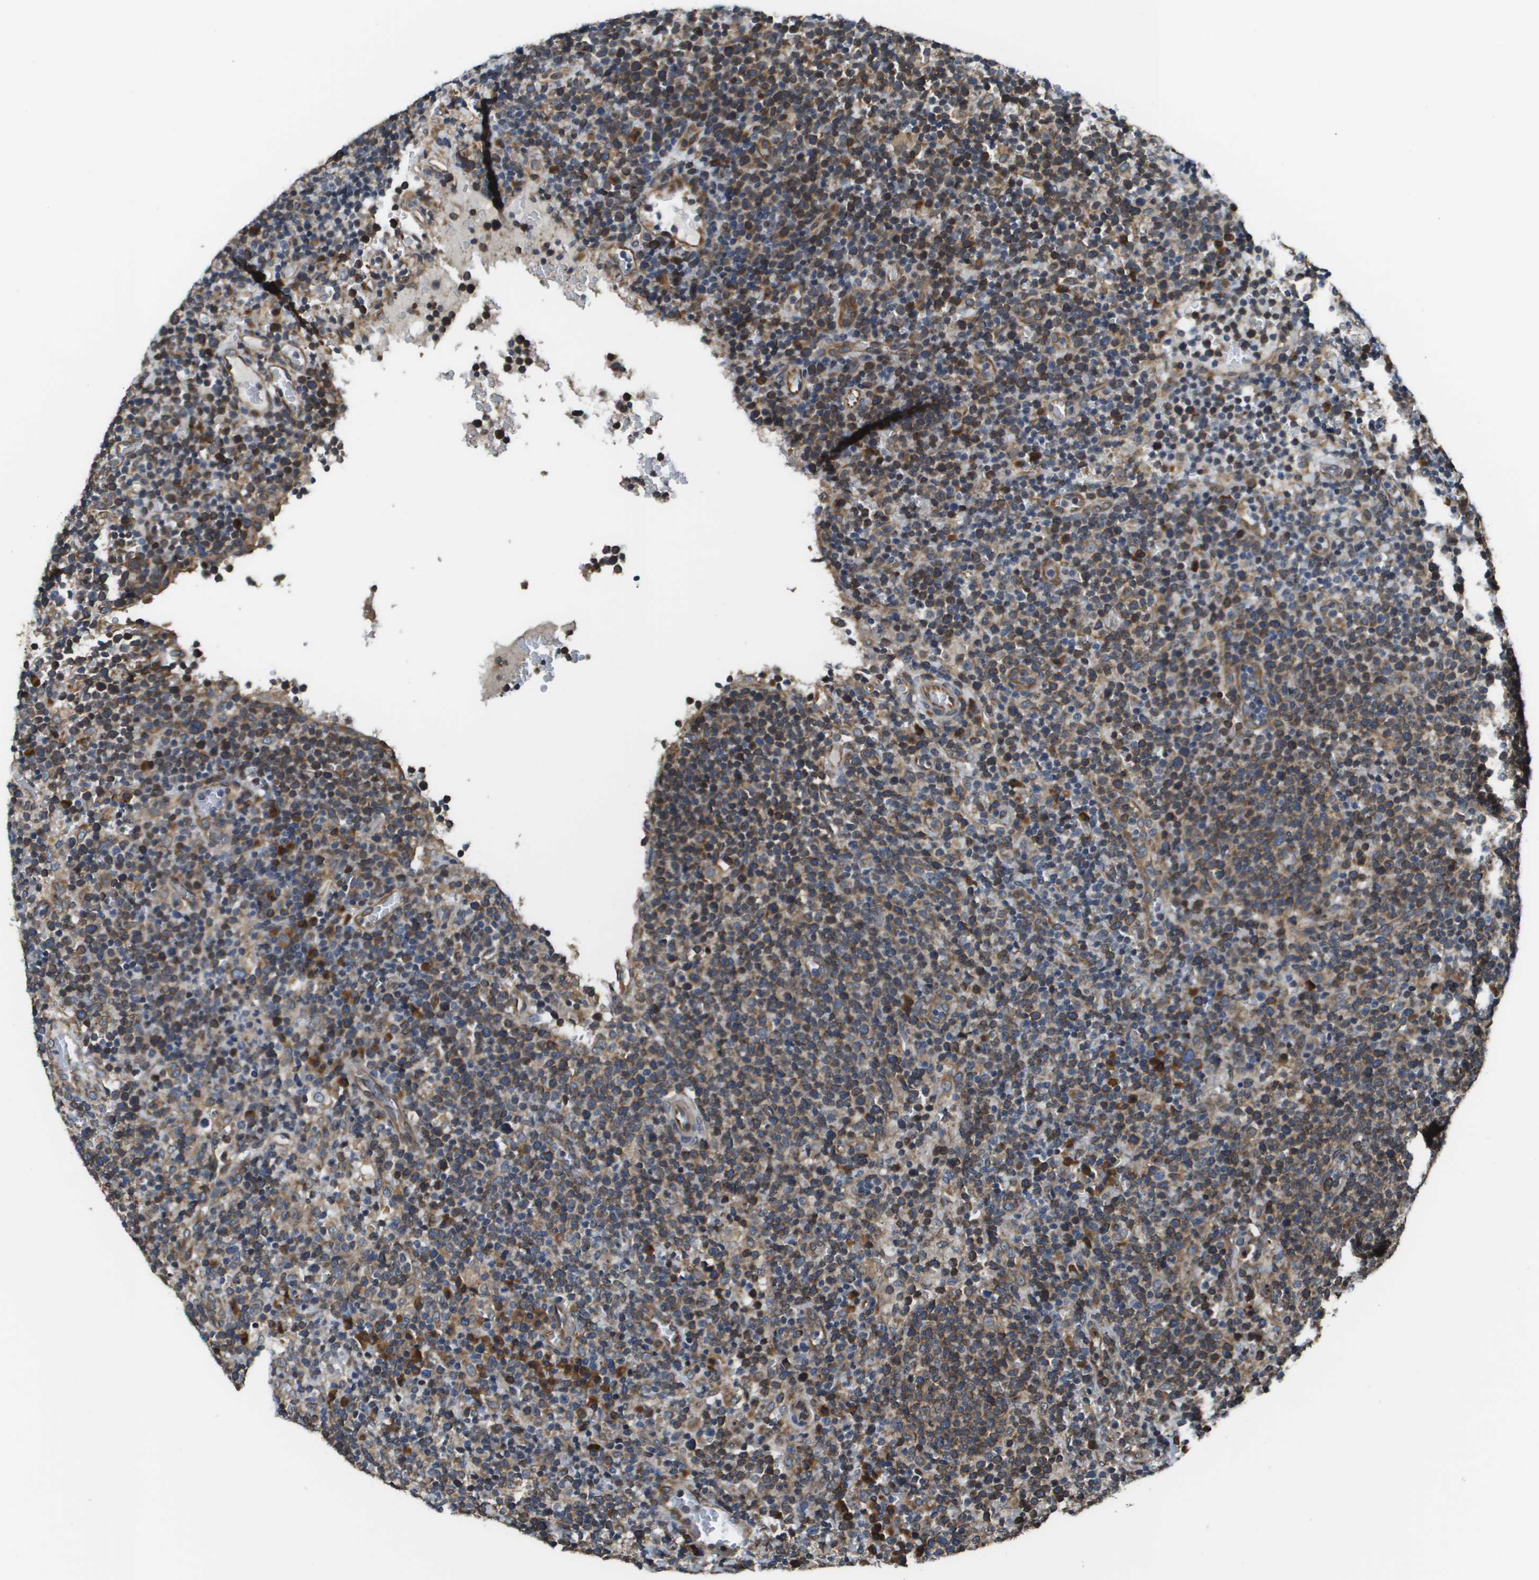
{"staining": {"intensity": "moderate", "quantity": ">75%", "location": "cytoplasmic/membranous"}, "tissue": "lymphoma", "cell_type": "Tumor cells", "image_type": "cancer", "snomed": [{"axis": "morphology", "description": "Malignant lymphoma, non-Hodgkin's type, High grade"}, {"axis": "topography", "description": "Lymph node"}], "caption": "Immunohistochemistry image of human lymphoma stained for a protein (brown), which demonstrates medium levels of moderate cytoplasmic/membranous expression in approximately >75% of tumor cells.", "gene": "SEC62", "patient": {"sex": "male", "age": 61}}